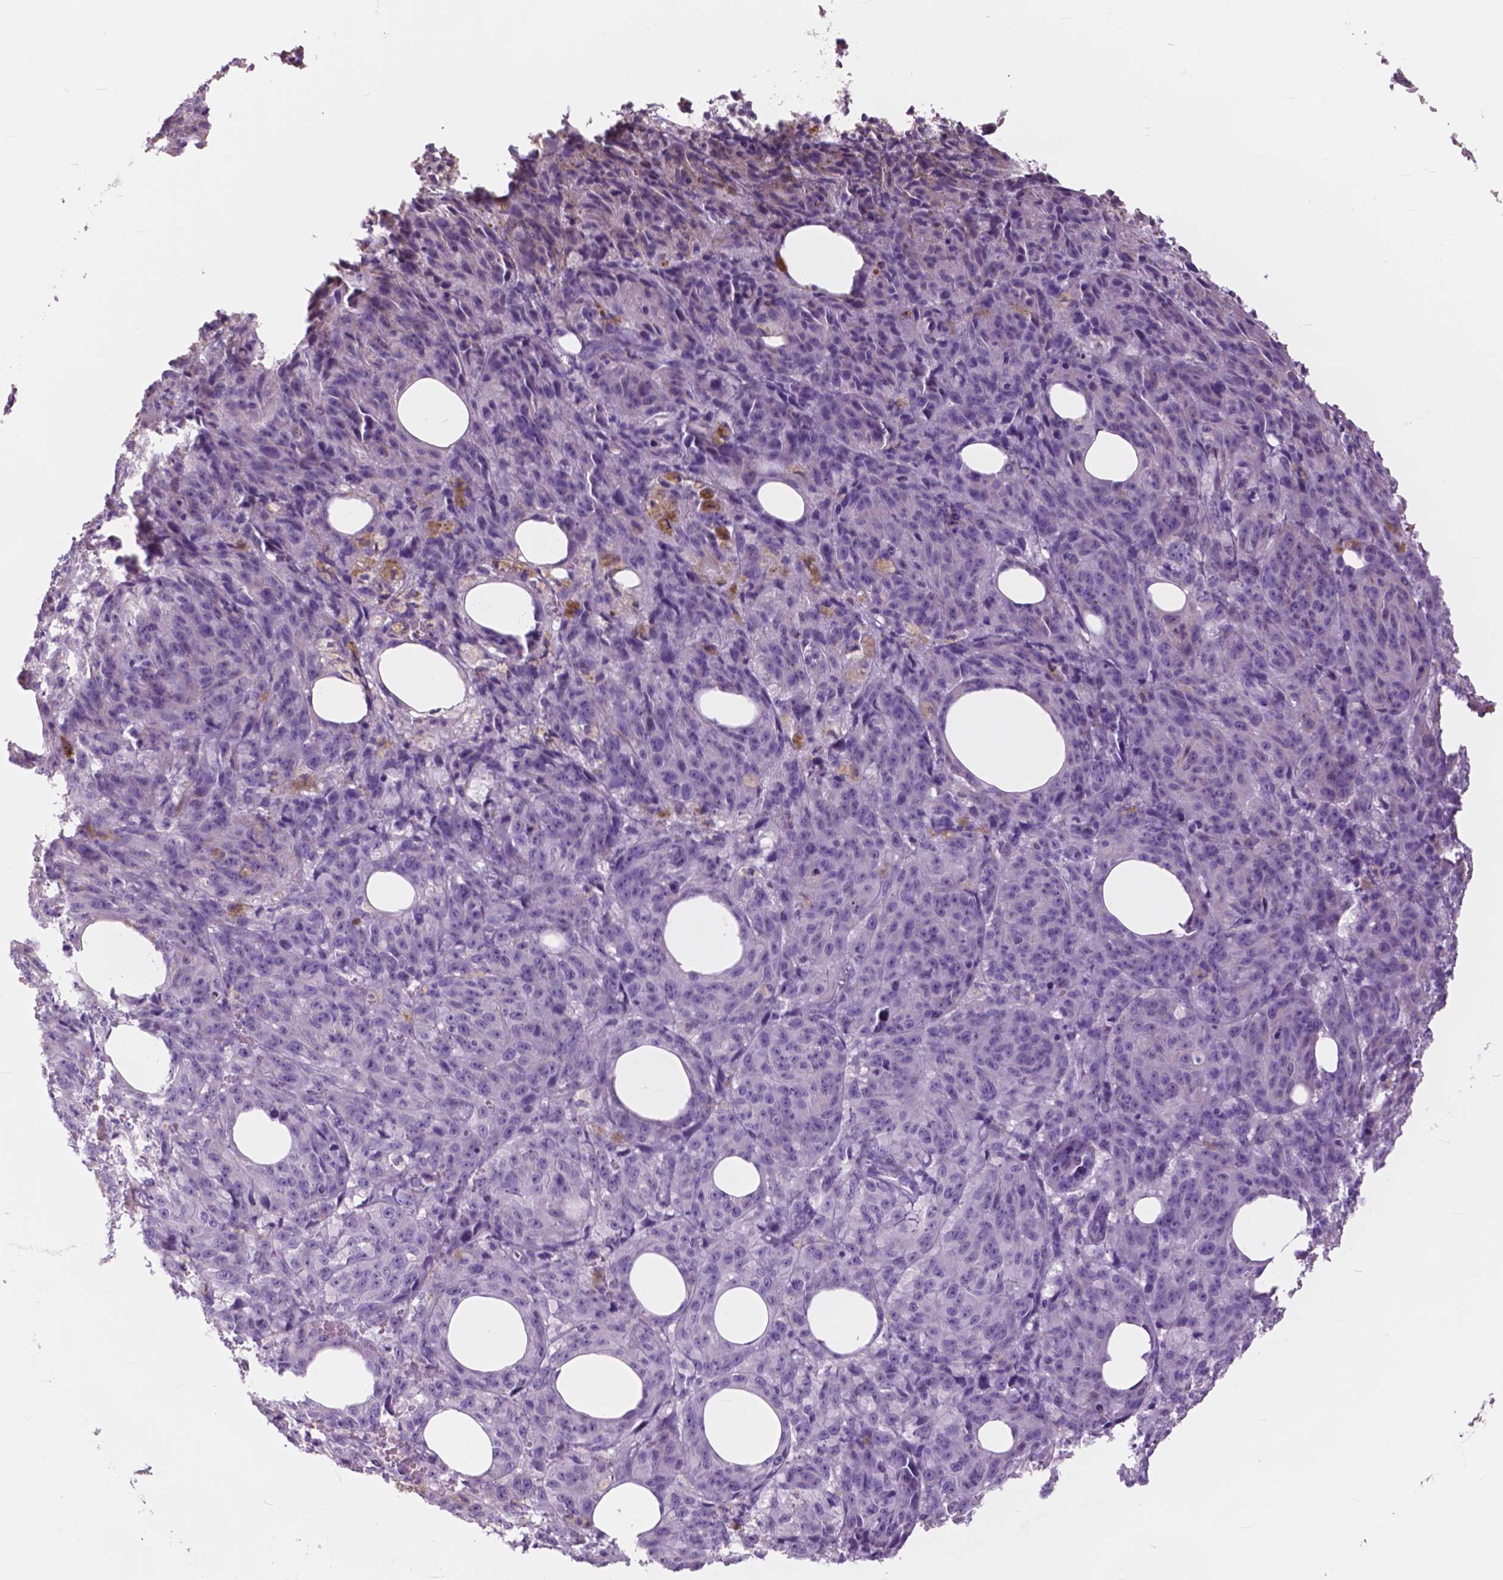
{"staining": {"intensity": "negative", "quantity": "none", "location": "none"}, "tissue": "melanoma", "cell_type": "Tumor cells", "image_type": "cancer", "snomed": [{"axis": "morphology", "description": "Malignant melanoma, NOS"}, {"axis": "topography", "description": "Skin"}], "caption": "DAB immunohistochemical staining of malignant melanoma demonstrates no significant positivity in tumor cells.", "gene": "FXYD2", "patient": {"sex": "female", "age": 34}}